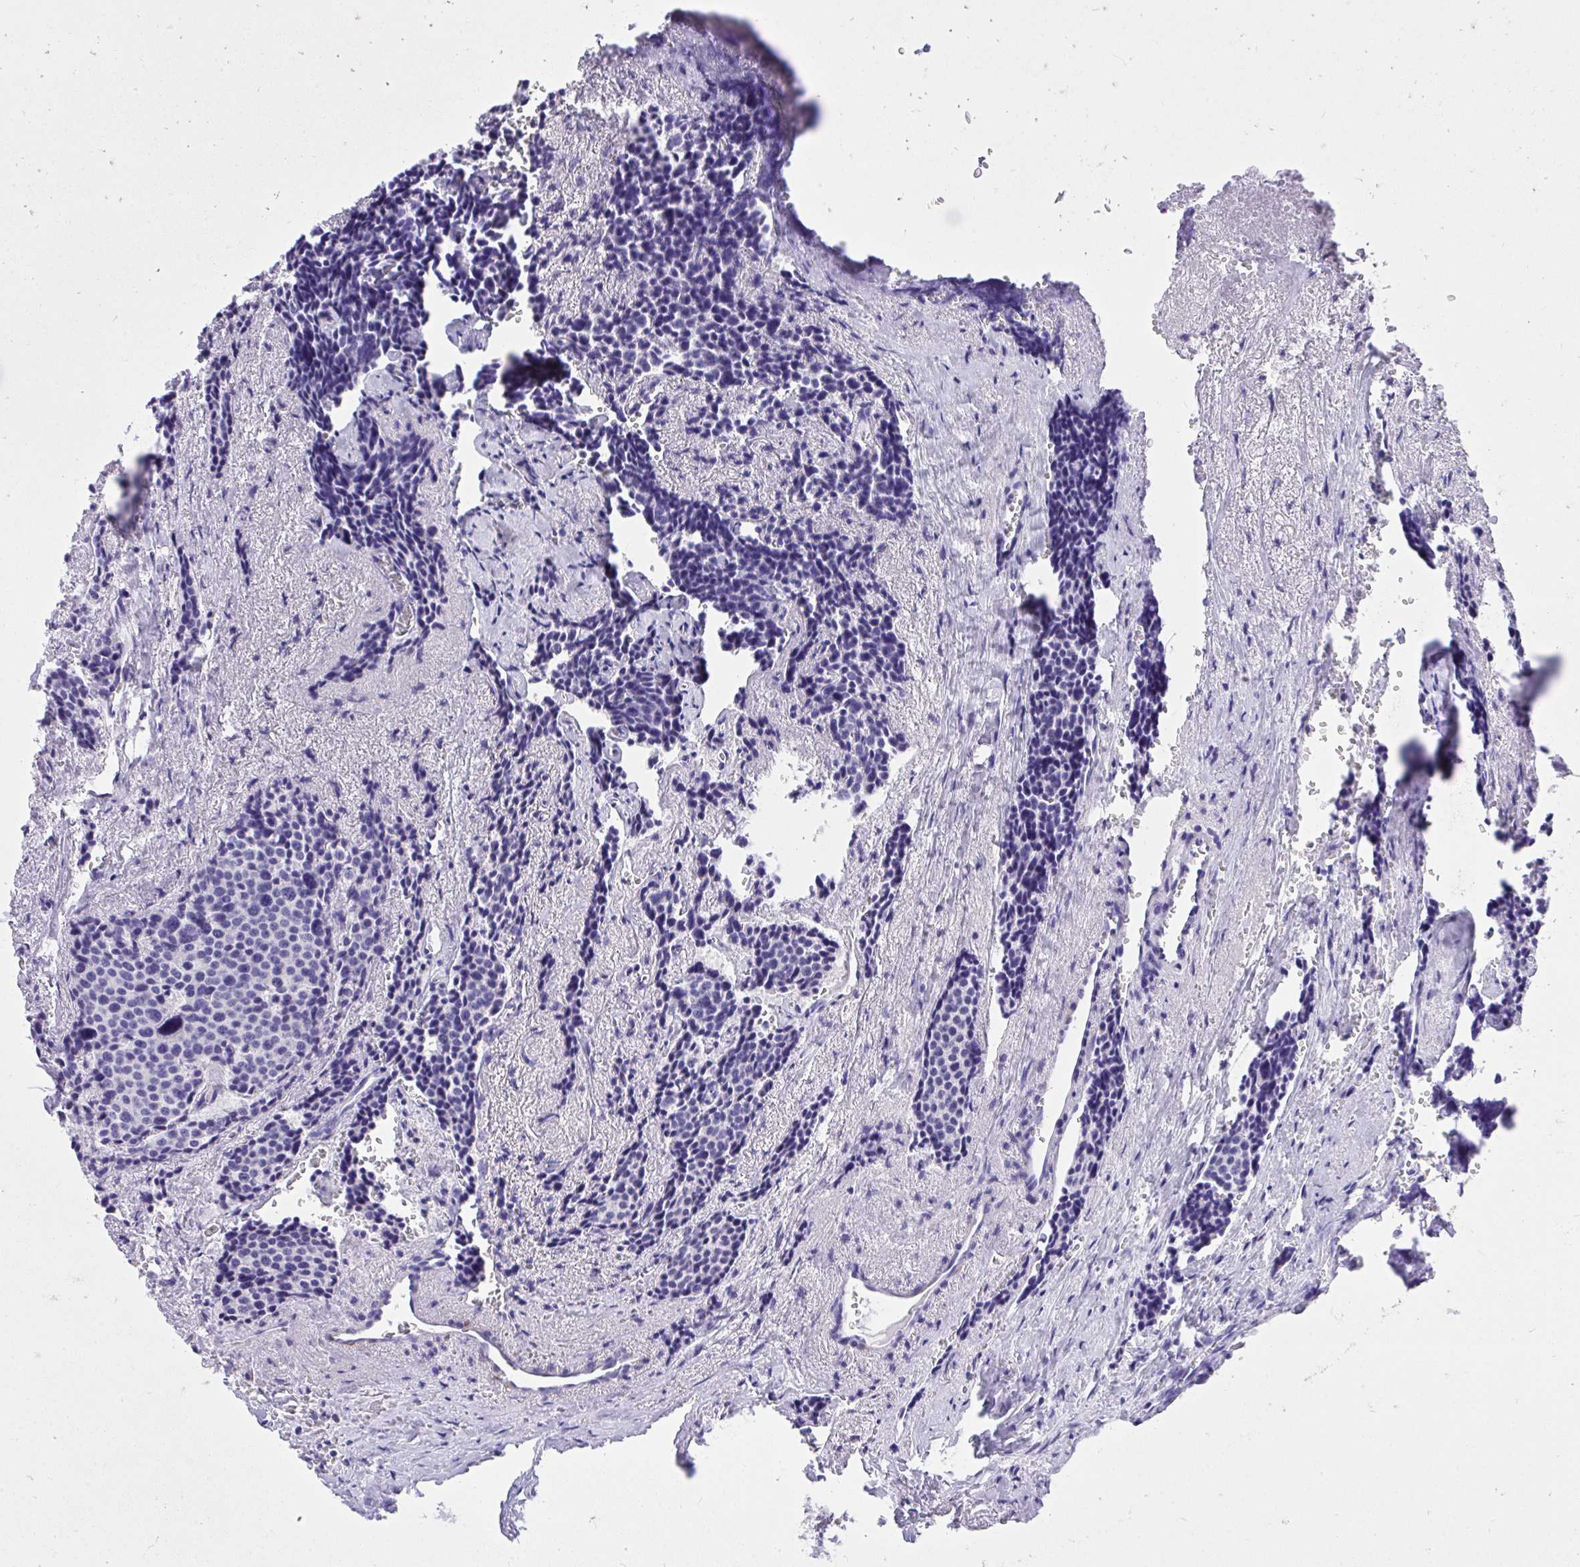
{"staining": {"intensity": "negative", "quantity": "none", "location": "none"}, "tissue": "carcinoid", "cell_type": "Tumor cells", "image_type": "cancer", "snomed": [{"axis": "morphology", "description": "Carcinoid, malignant, NOS"}, {"axis": "topography", "description": "Small intestine"}], "caption": "DAB (3,3'-diaminobenzidine) immunohistochemical staining of human carcinoid reveals no significant positivity in tumor cells.", "gene": "KCNN4", "patient": {"sex": "male", "age": 73}}